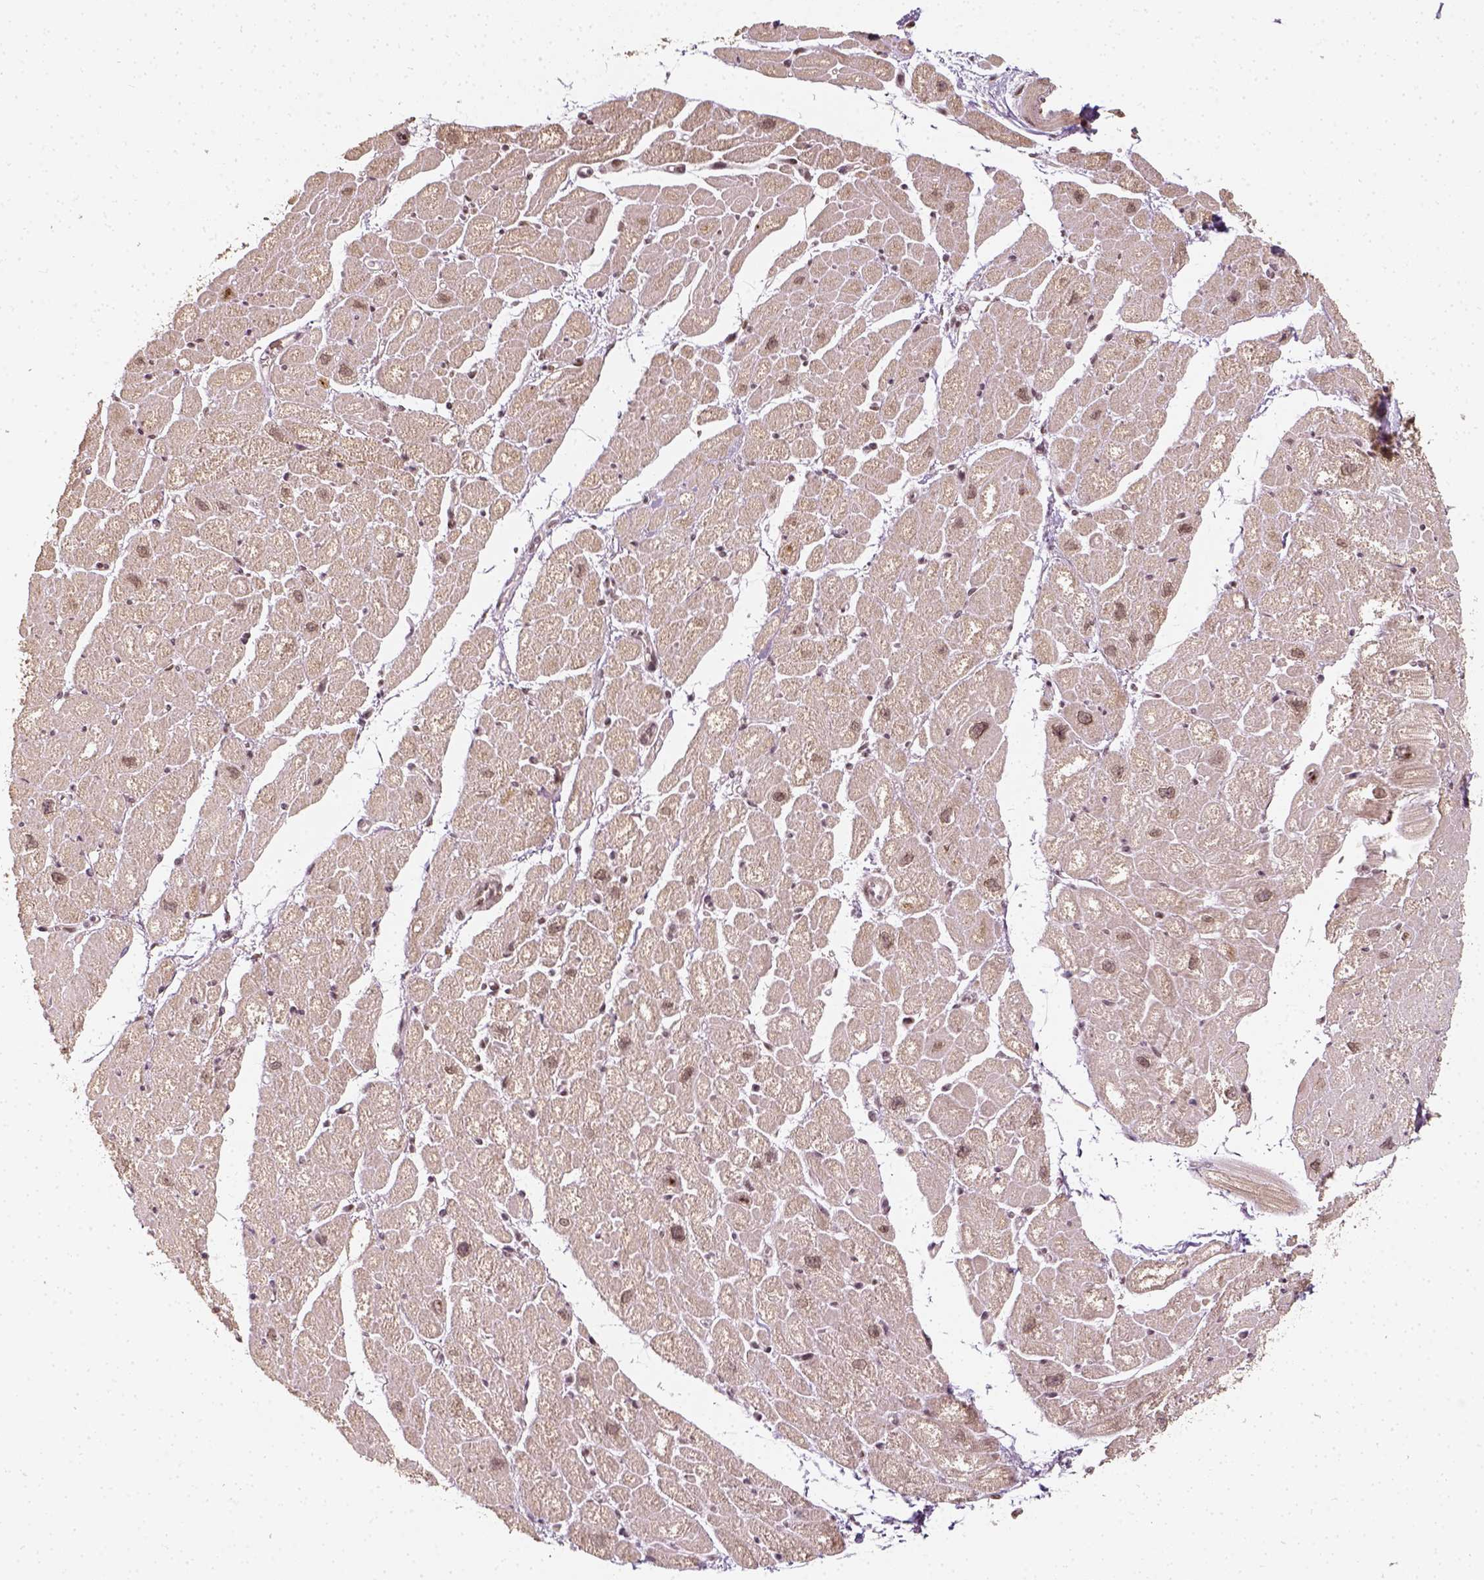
{"staining": {"intensity": "weak", "quantity": ">75%", "location": "cytoplasmic/membranous,nuclear"}, "tissue": "heart muscle", "cell_type": "Cardiomyocytes", "image_type": "normal", "snomed": [{"axis": "morphology", "description": "Normal tissue, NOS"}, {"axis": "topography", "description": "Heart"}], "caption": "Immunohistochemistry photomicrograph of normal heart muscle stained for a protein (brown), which reveals low levels of weak cytoplasmic/membranous,nuclear staining in approximately >75% of cardiomyocytes.", "gene": "ZMAT3", "patient": {"sex": "male", "age": 61}}